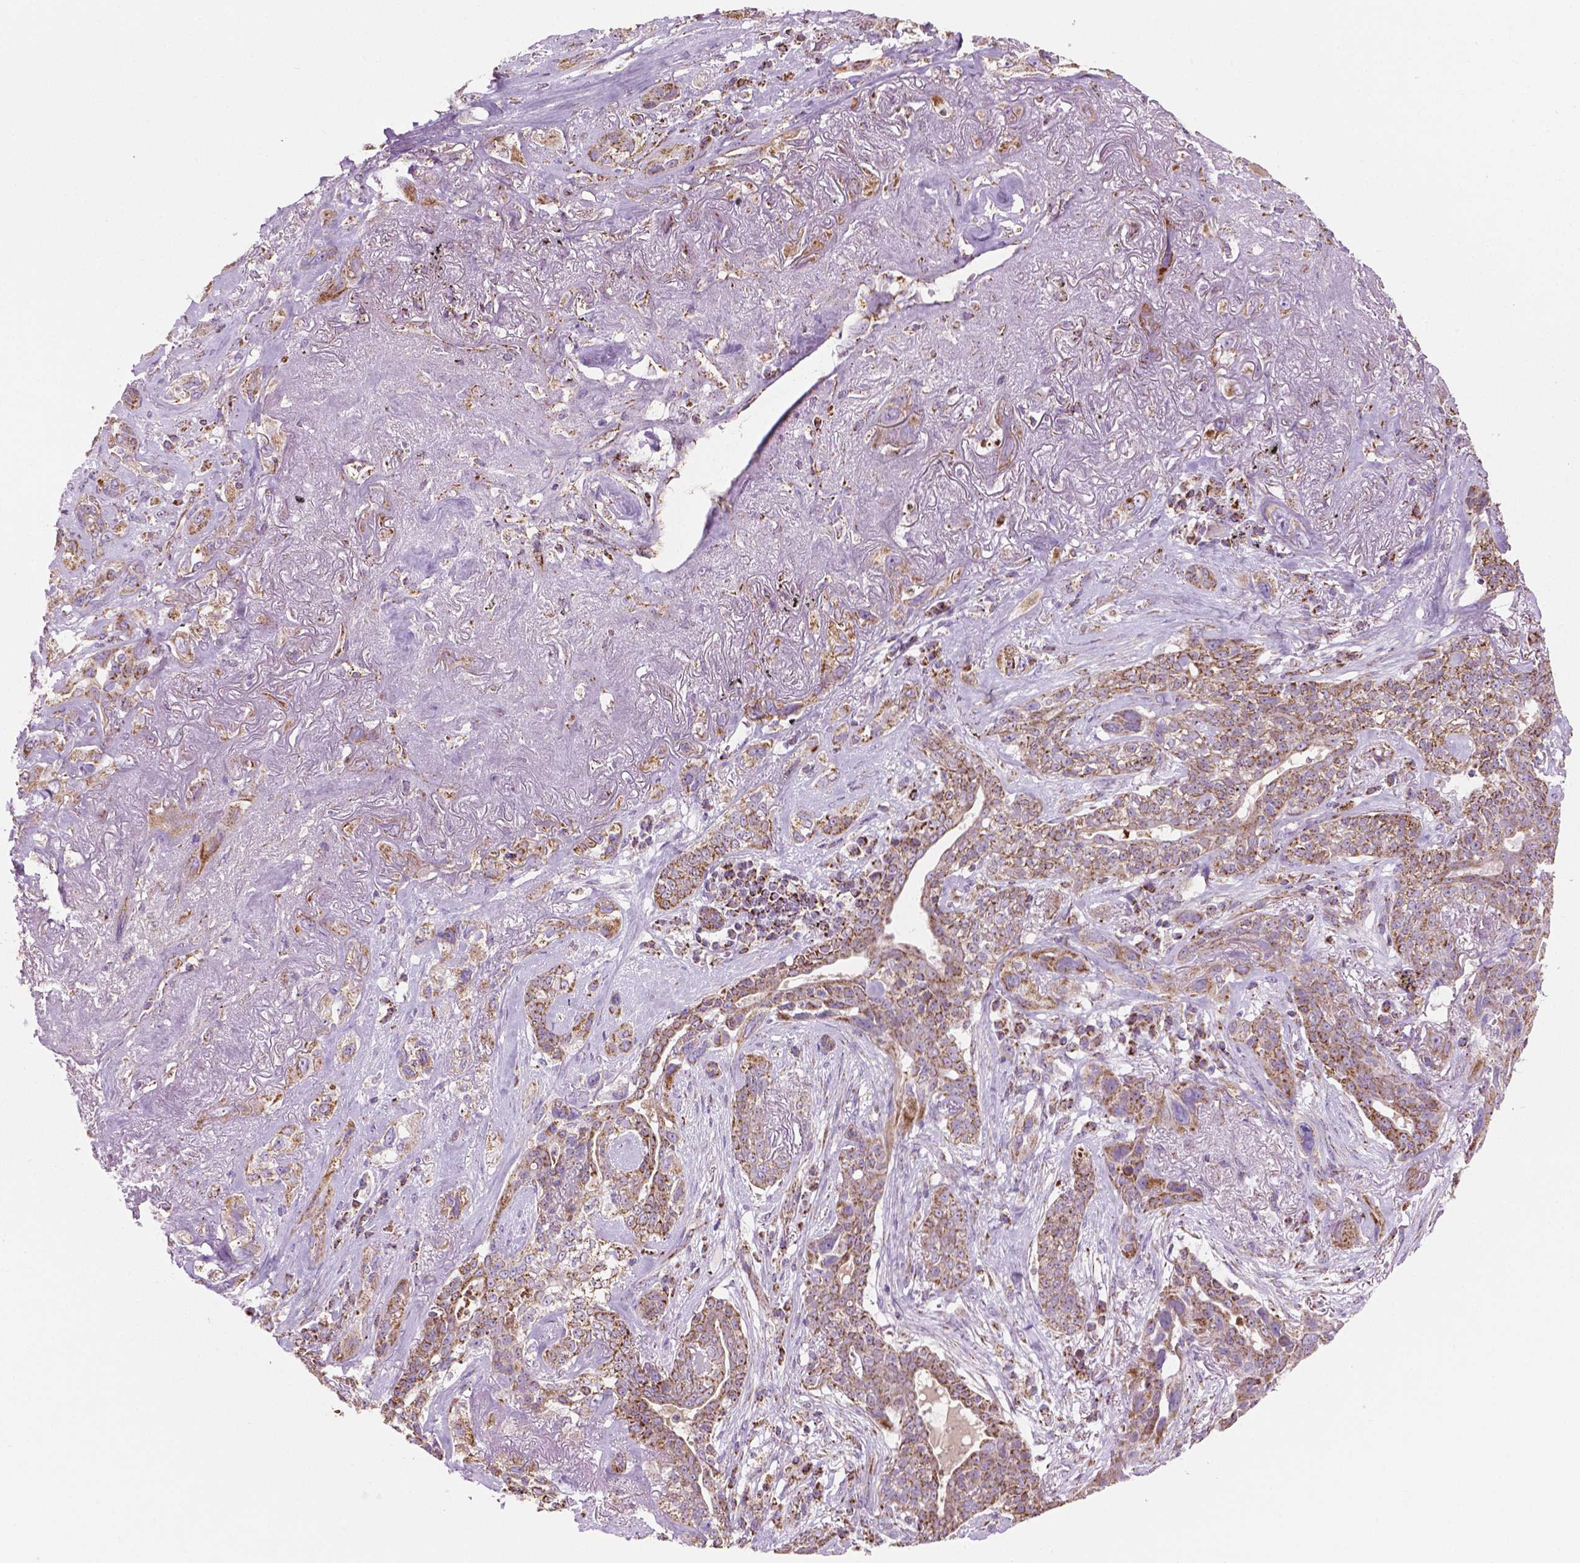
{"staining": {"intensity": "moderate", "quantity": ">75%", "location": "cytoplasmic/membranous"}, "tissue": "lung cancer", "cell_type": "Tumor cells", "image_type": "cancer", "snomed": [{"axis": "morphology", "description": "Squamous cell carcinoma, NOS"}, {"axis": "topography", "description": "Lung"}], "caption": "A photomicrograph of lung squamous cell carcinoma stained for a protein exhibits moderate cytoplasmic/membranous brown staining in tumor cells.", "gene": "PIBF1", "patient": {"sex": "female", "age": 70}}